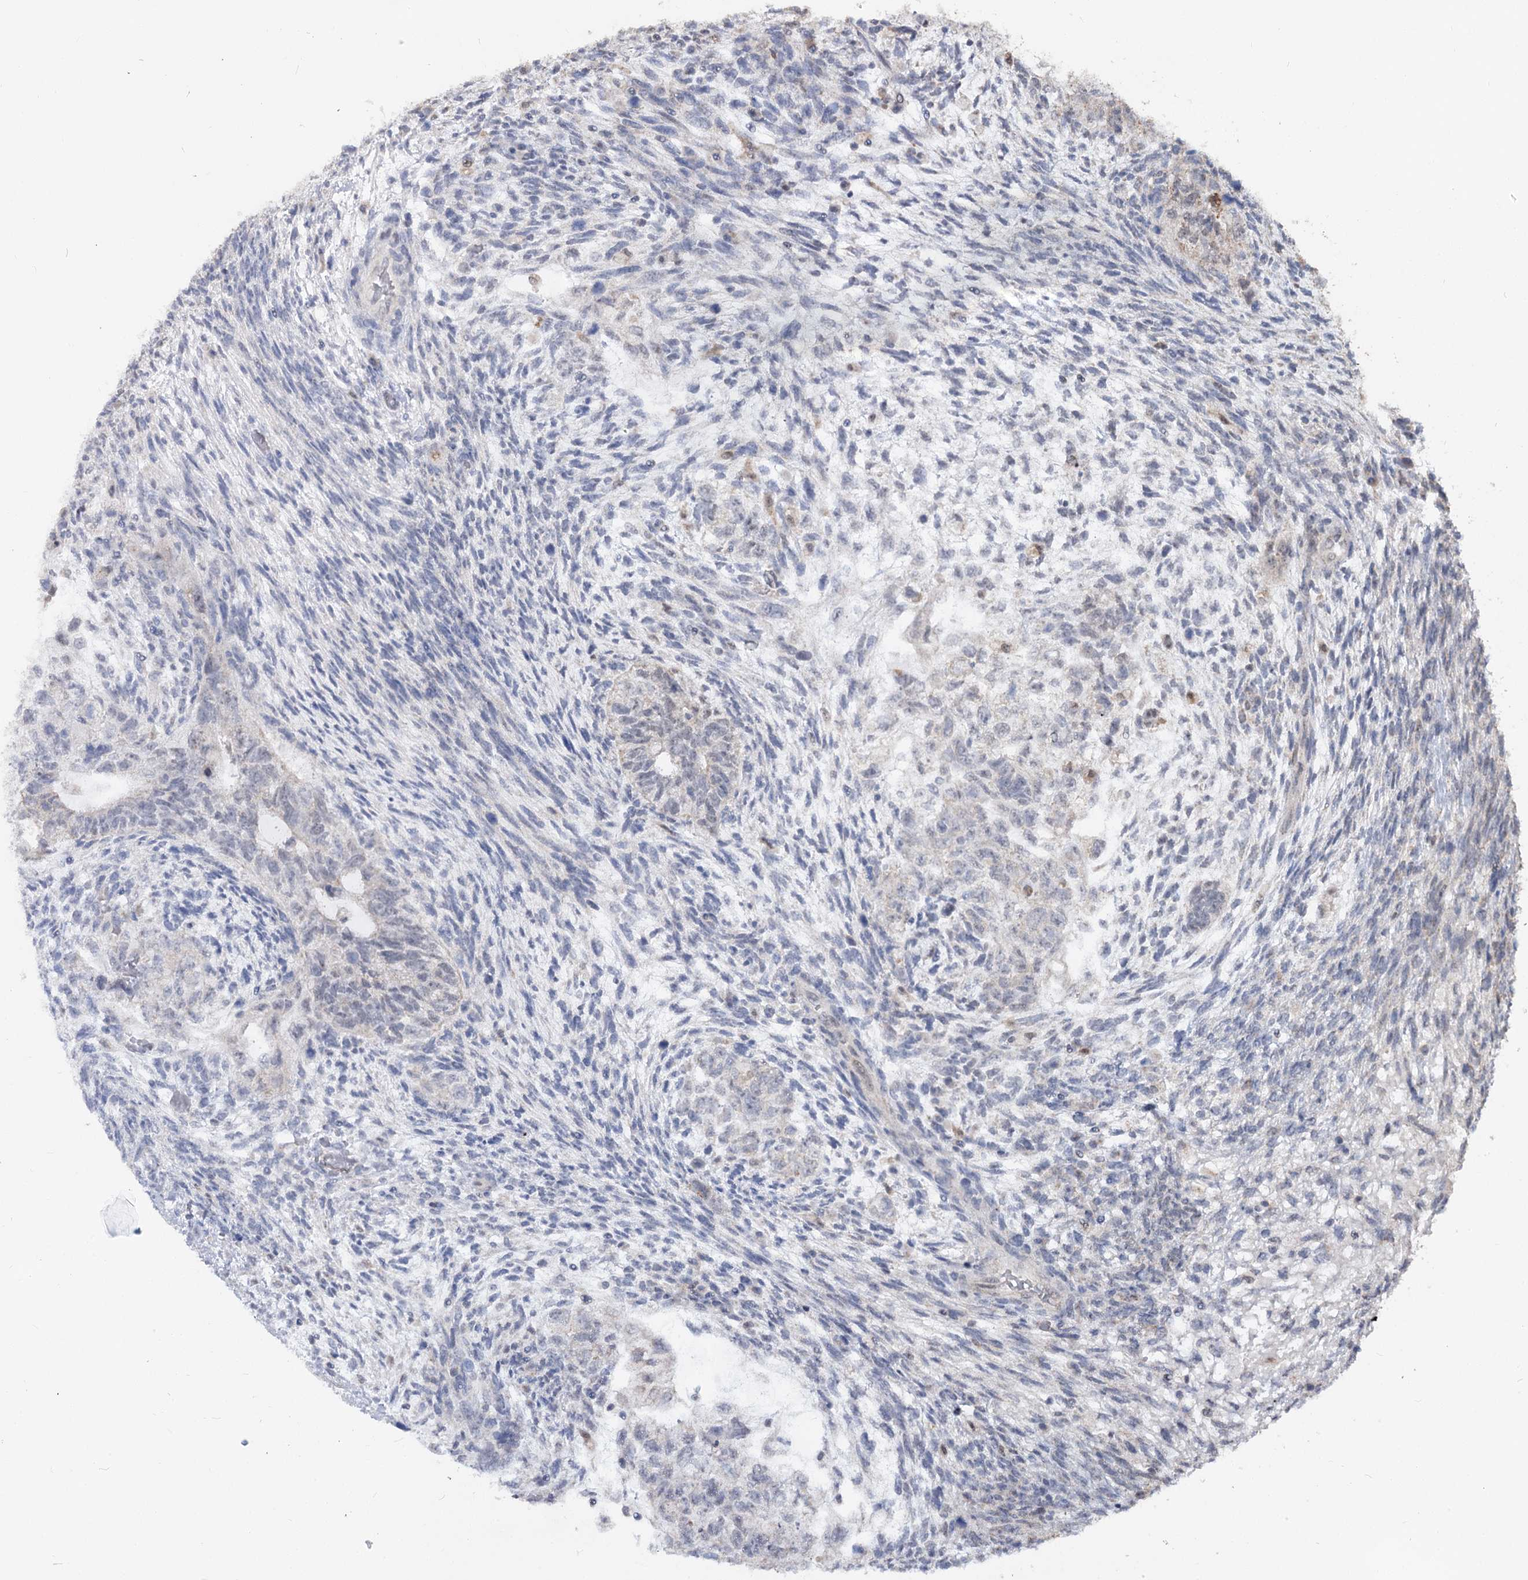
{"staining": {"intensity": "negative", "quantity": "none", "location": "none"}, "tissue": "testis cancer", "cell_type": "Tumor cells", "image_type": "cancer", "snomed": [{"axis": "morphology", "description": "Normal tissue, NOS"}, {"axis": "morphology", "description": "Carcinoma, Embryonal, NOS"}, {"axis": "topography", "description": "Testis"}], "caption": "Embryonal carcinoma (testis) stained for a protein using immunohistochemistry (IHC) displays no positivity tumor cells.", "gene": "RUFY4", "patient": {"sex": "male", "age": 36}}